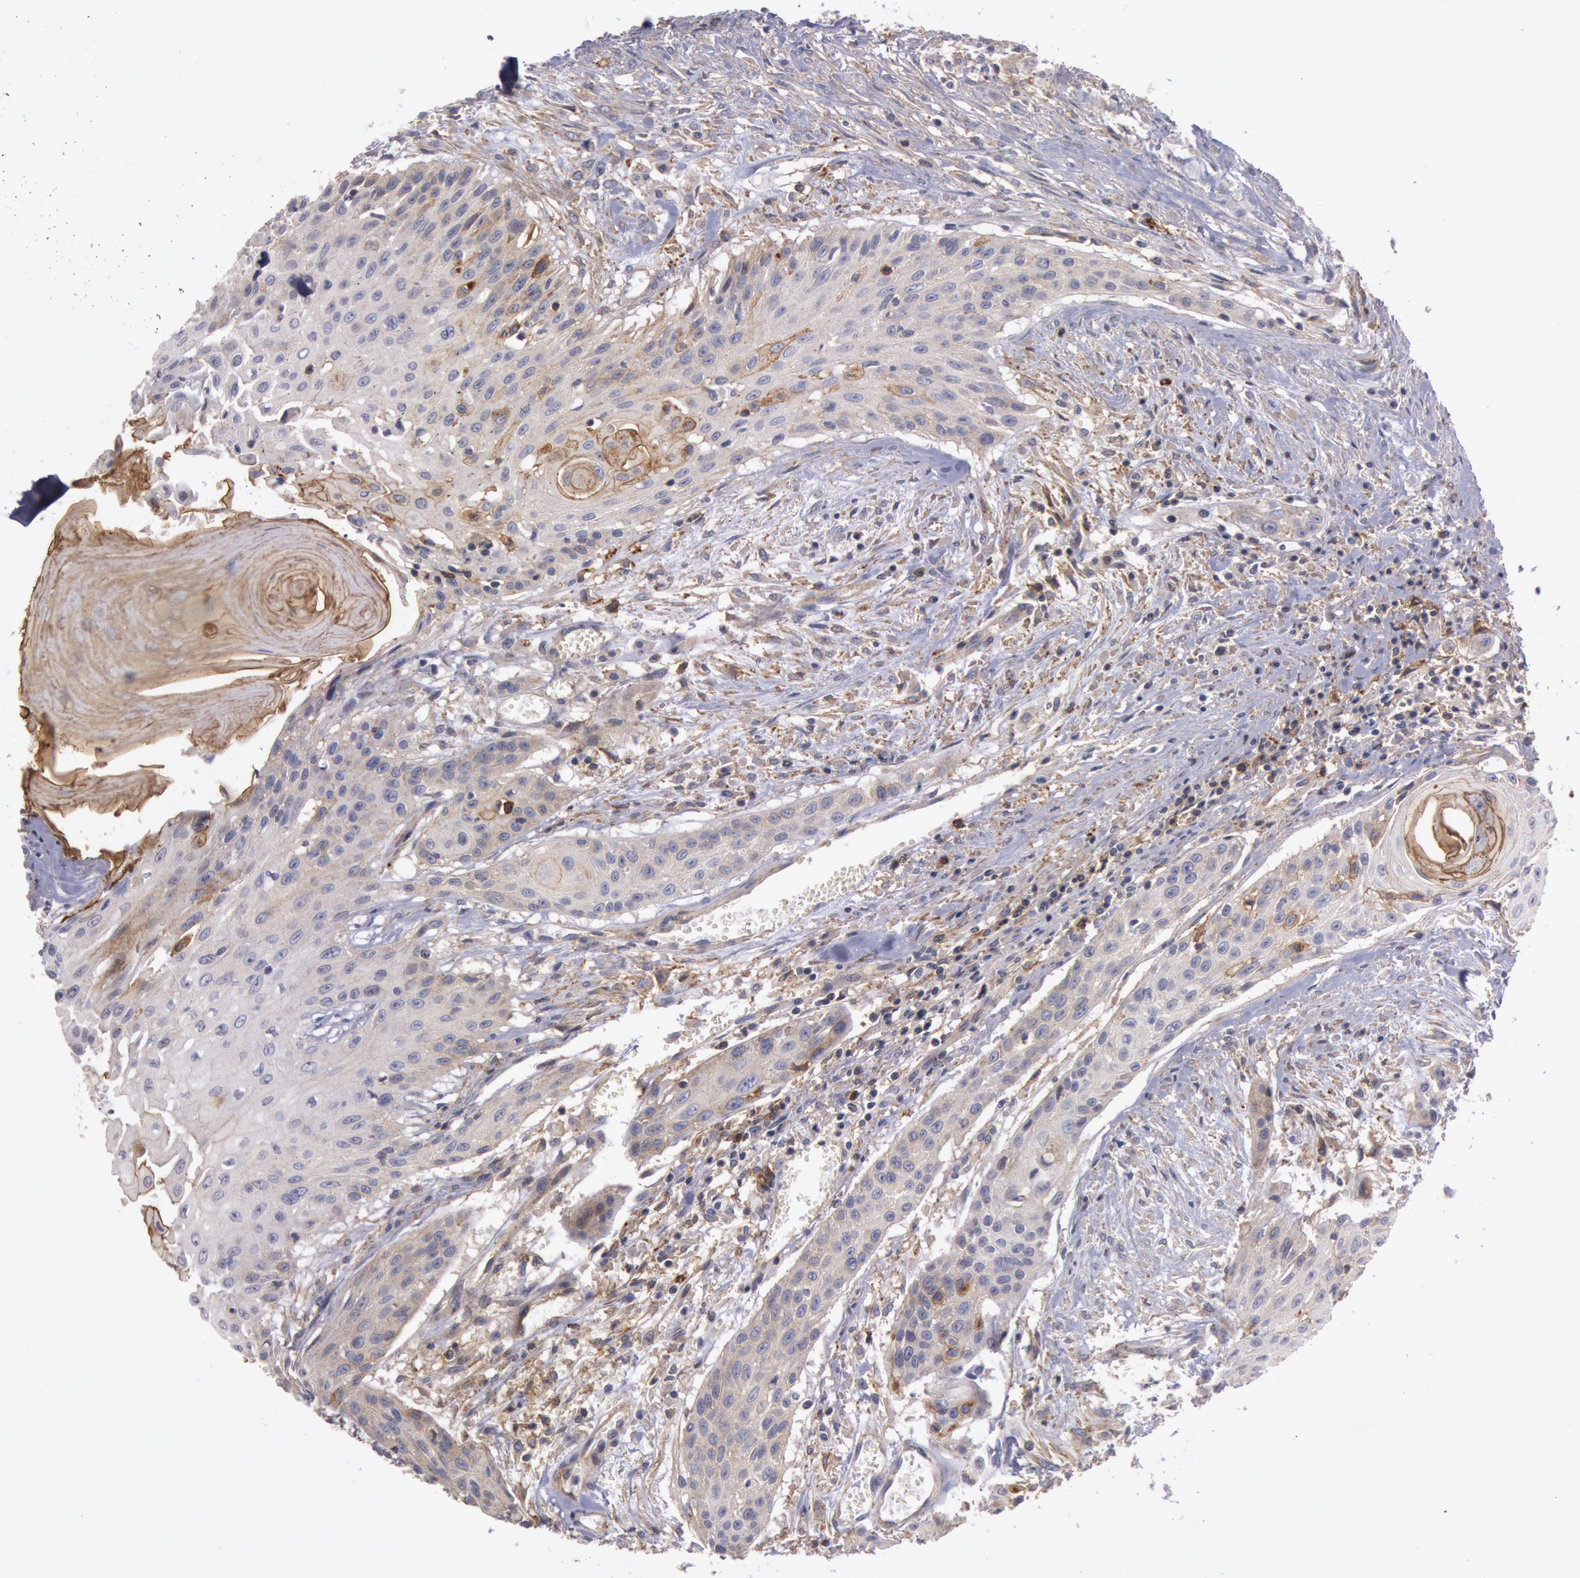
{"staining": {"intensity": "moderate", "quantity": "25%-75%", "location": "cytoplasmic/membranous"}, "tissue": "head and neck cancer", "cell_type": "Tumor cells", "image_type": "cancer", "snomed": [{"axis": "morphology", "description": "Squamous cell carcinoma, NOS"}, {"axis": "morphology", "description": "Squamous cell carcinoma, metastatic, NOS"}, {"axis": "topography", "description": "Lymph node"}, {"axis": "topography", "description": "Salivary gland"}, {"axis": "topography", "description": "Head-Neck"}], "caption": "This is a histology image of immunohistochemistry (IHC) staining of head and neck squamous cell carcinoma, which shows moderate staining in the cytoplasmic/membranous of tumor cells.", "gene": "TRIB2", "patient": {"sex": "female", "age": 74}}